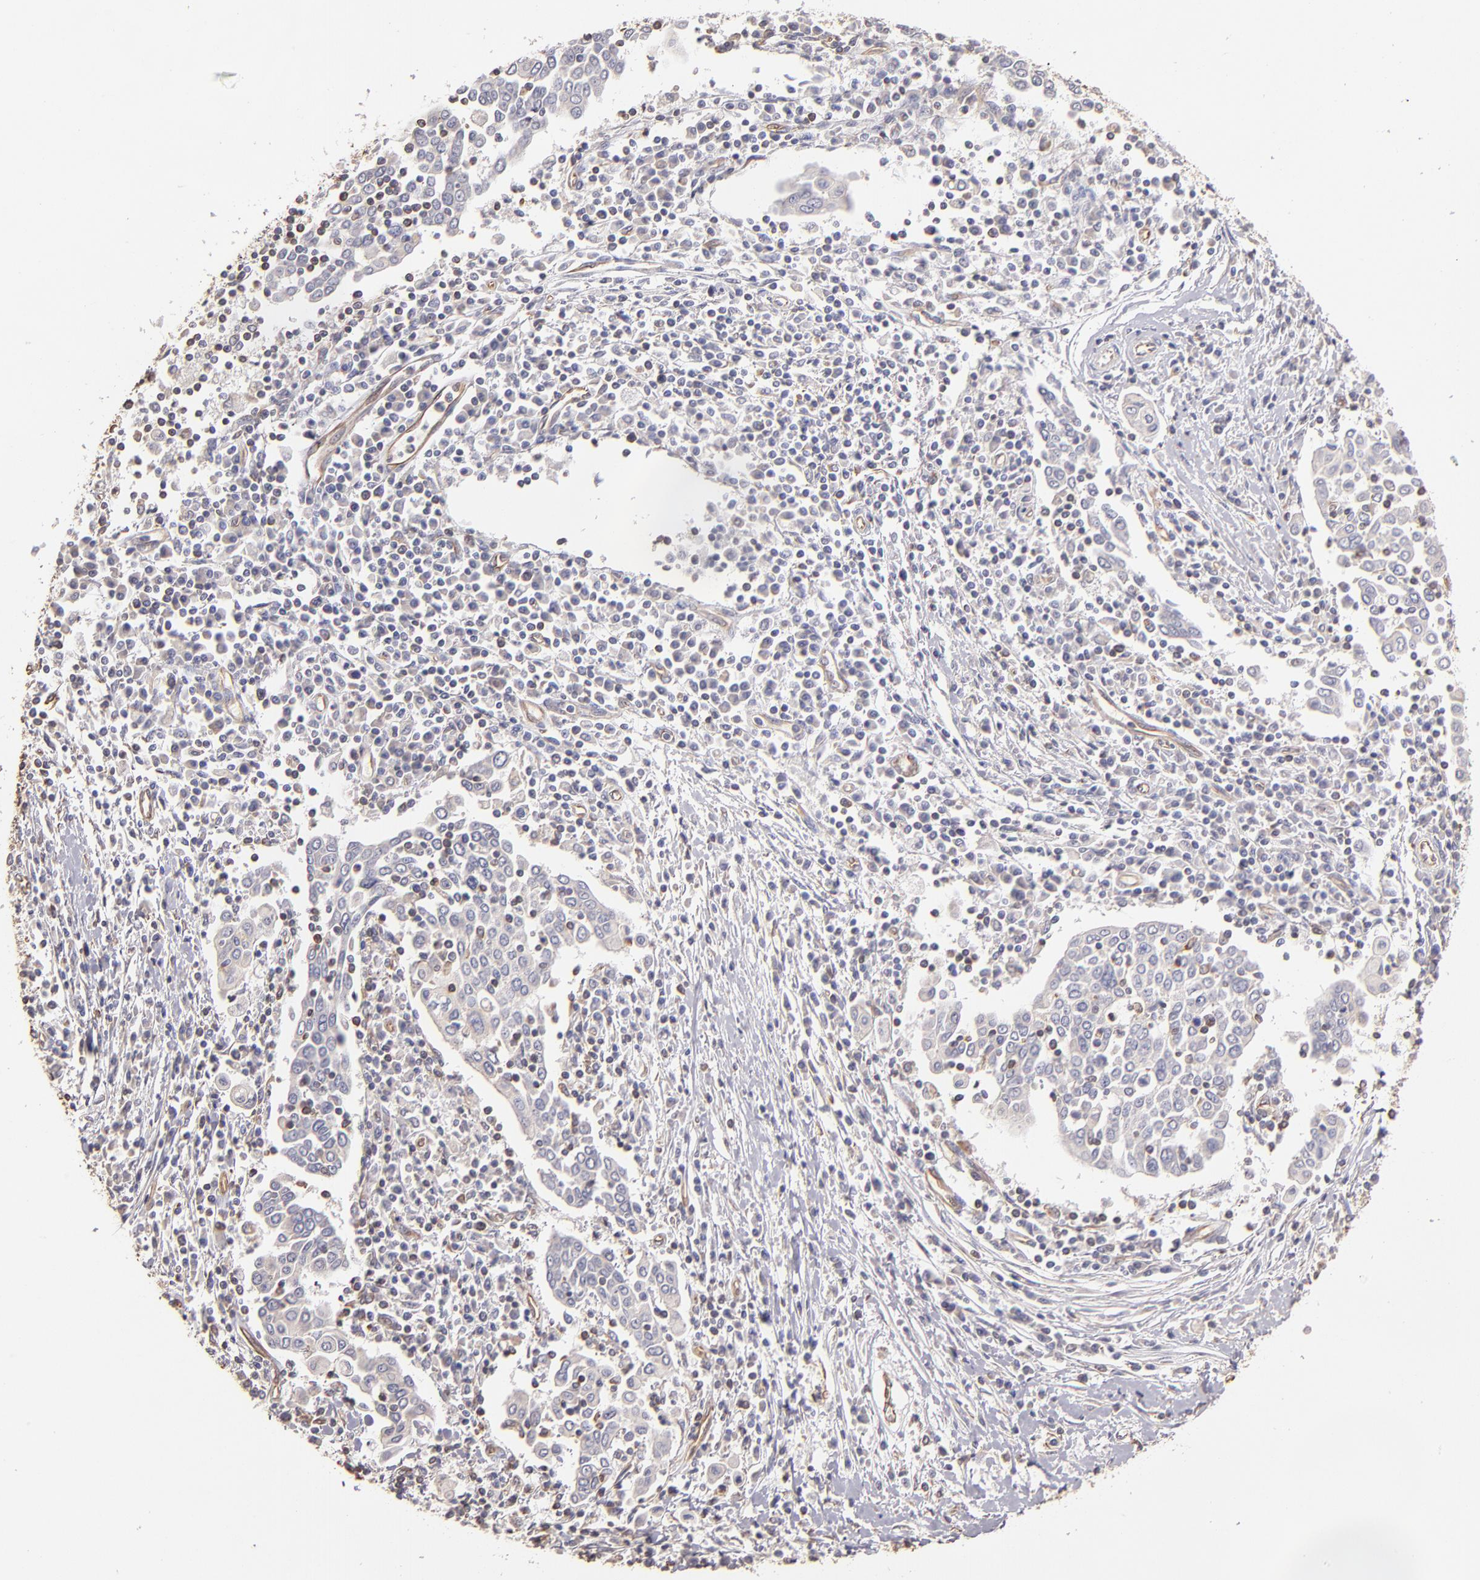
{"staining": {"intensity": "negative", "quantity": "none", "location": "none"}, "tissue": "cervical cancer", "cell_type": "Tumor cells", "image_type": "cancer", "snomed": [{"axis": "morphology", "description": "Squamous cell carcinoma, NOS"}, {"axis": "topography", "description": "Cervix"}], "caption": "A high-resolution micrograph shows immunohistochemistry (IHC) staining of cervical cancer (squamous cell carcinoma), which reveals no significant positivity in tumor cells.", "gene": "ABCC1", "patient": {"sex": "female", "age": 40}}